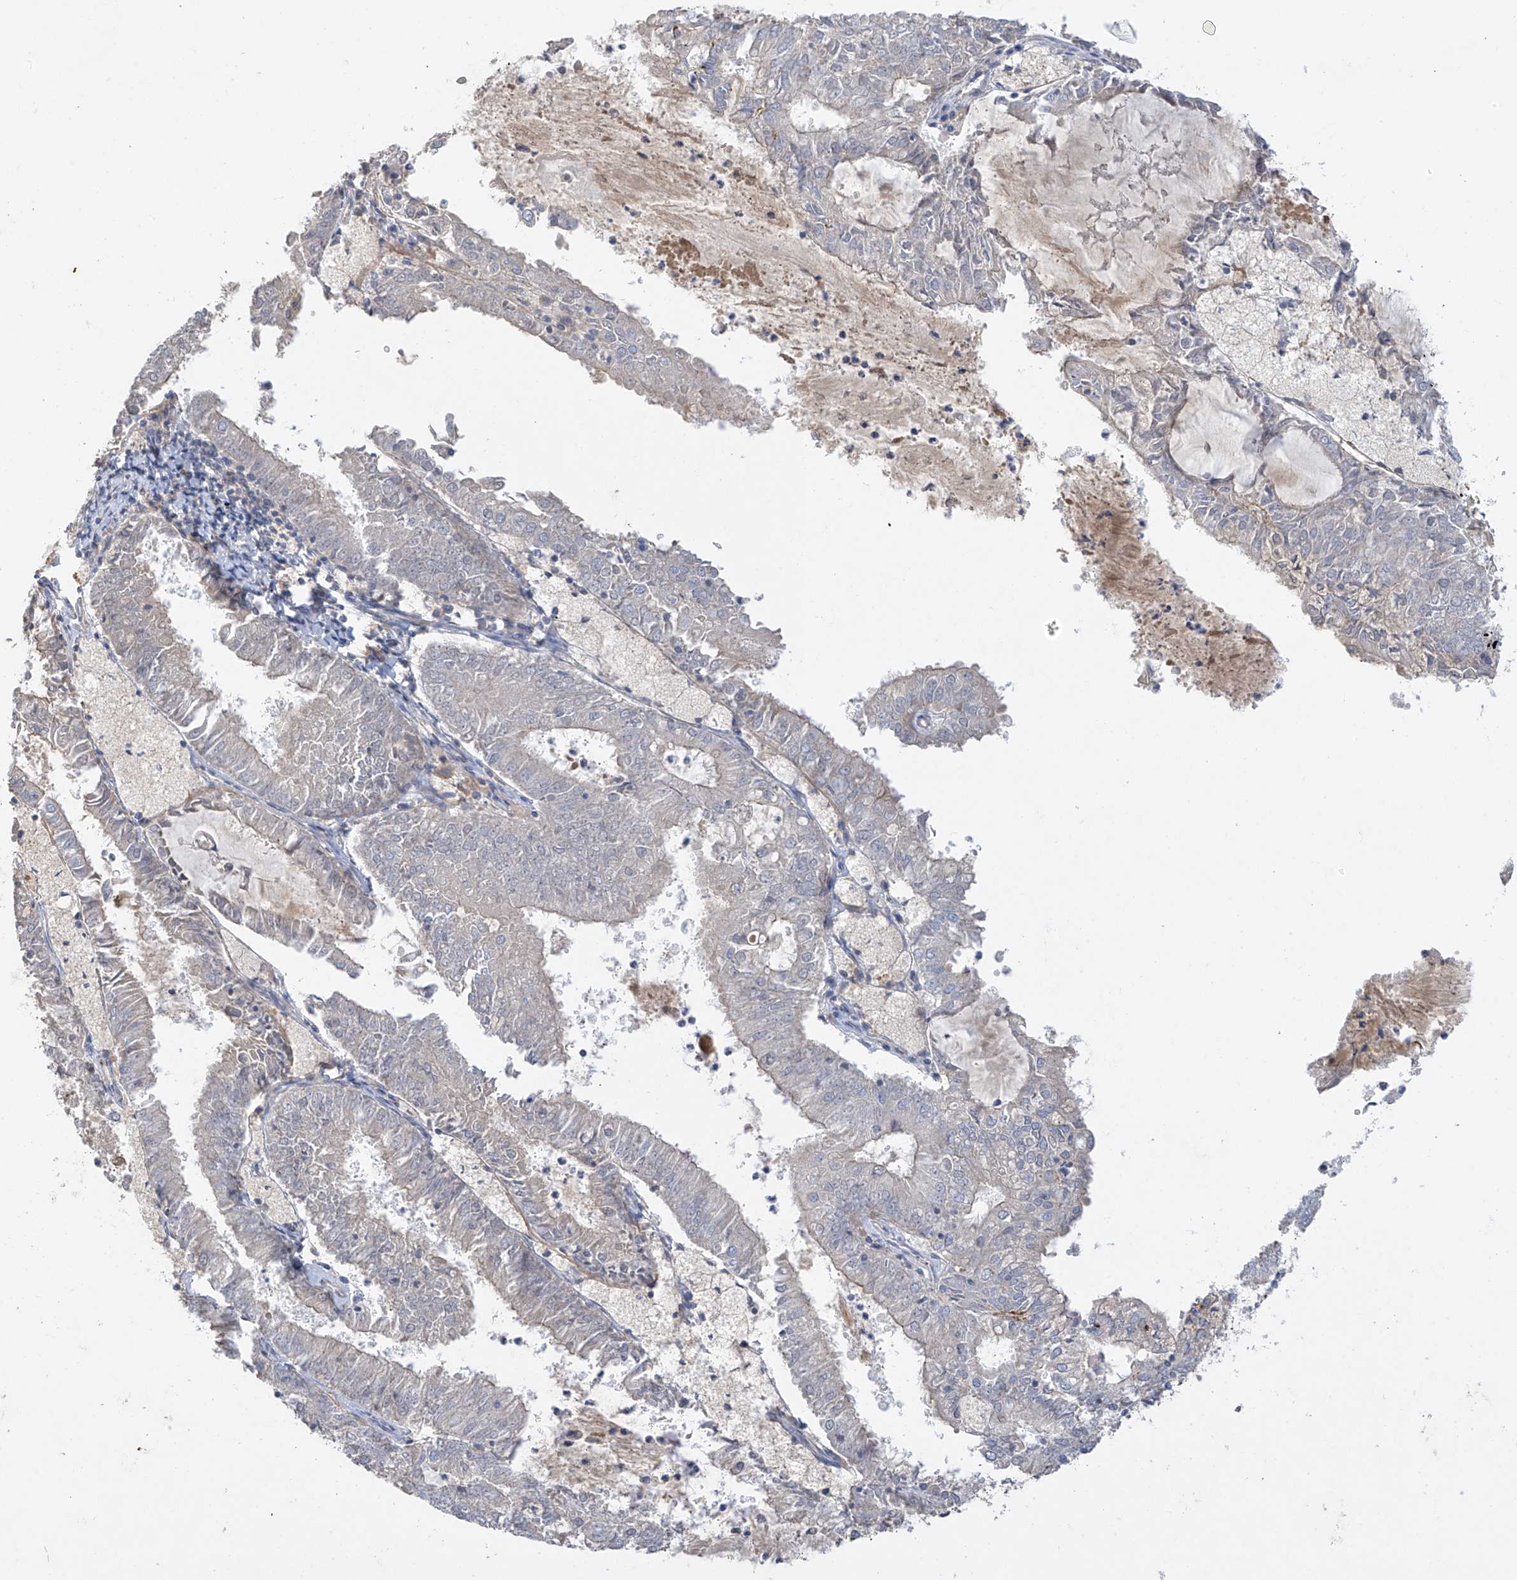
{"staining": {"intensity": "negative", "quantity": "none", "location": "none"}, "tissue": "endometrial cancer", "cell_type": "Tumor cells", "image_type": "cancer", "snomed": [{"axis": "morphology", "description": "Adenocarcinoma, NOS"}, {"axis": "topography", "description": "Endometrium"}], "caption": "Protein analysis of endometrial cancer (adenocarcinoma) displays no significant positivity in tumor cells. (DAB (3,3'-diaminobenzidine) immunohistochemistry, high magnification).", "gene": "PRSS12", "patient": {"sex": "female", "age": 57}}